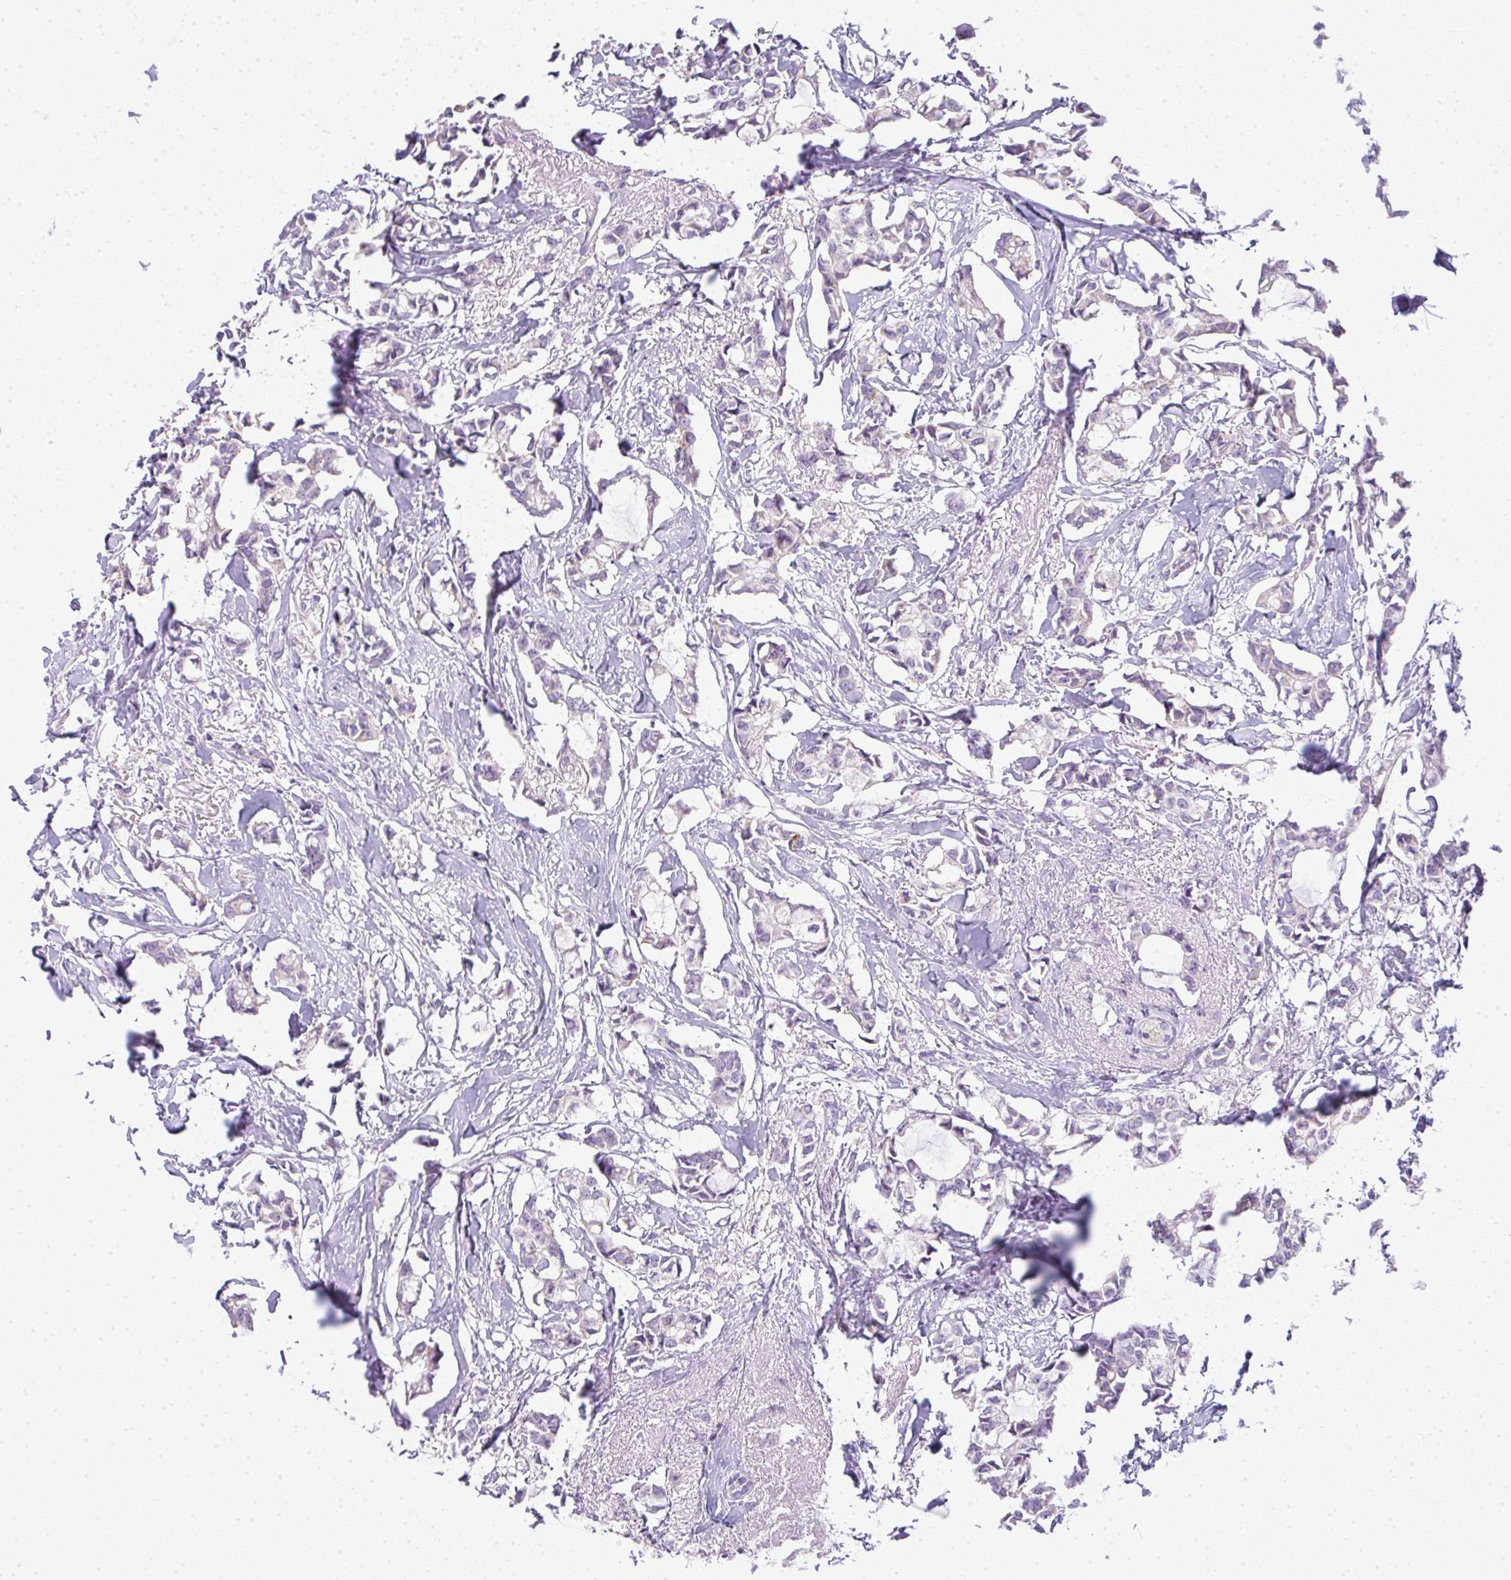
{"staining": {"intensity": "moderate", "quantity": "<25%", "location": "cytoplasmic/membranous"}, "tissue": "breast cancer", "cell_type": "Tumor cells", "image_type": "cancer", "snomed": [{"axis": "morphology", "description": "Duct carcinoma"}, {"axis": "topography", "description": "Breast"}], "caption": "The image shows staining of breast cancer, revealing moderate cytoplasmic/membranous protein staining (brown color) within tumor cells. Using DAB (brown) and hematoxylin (blue) stains, captured at high magnification using brightfield microscopy.", "gene": "LPAR4", "patient": {"sex": "female", "age": 73}}